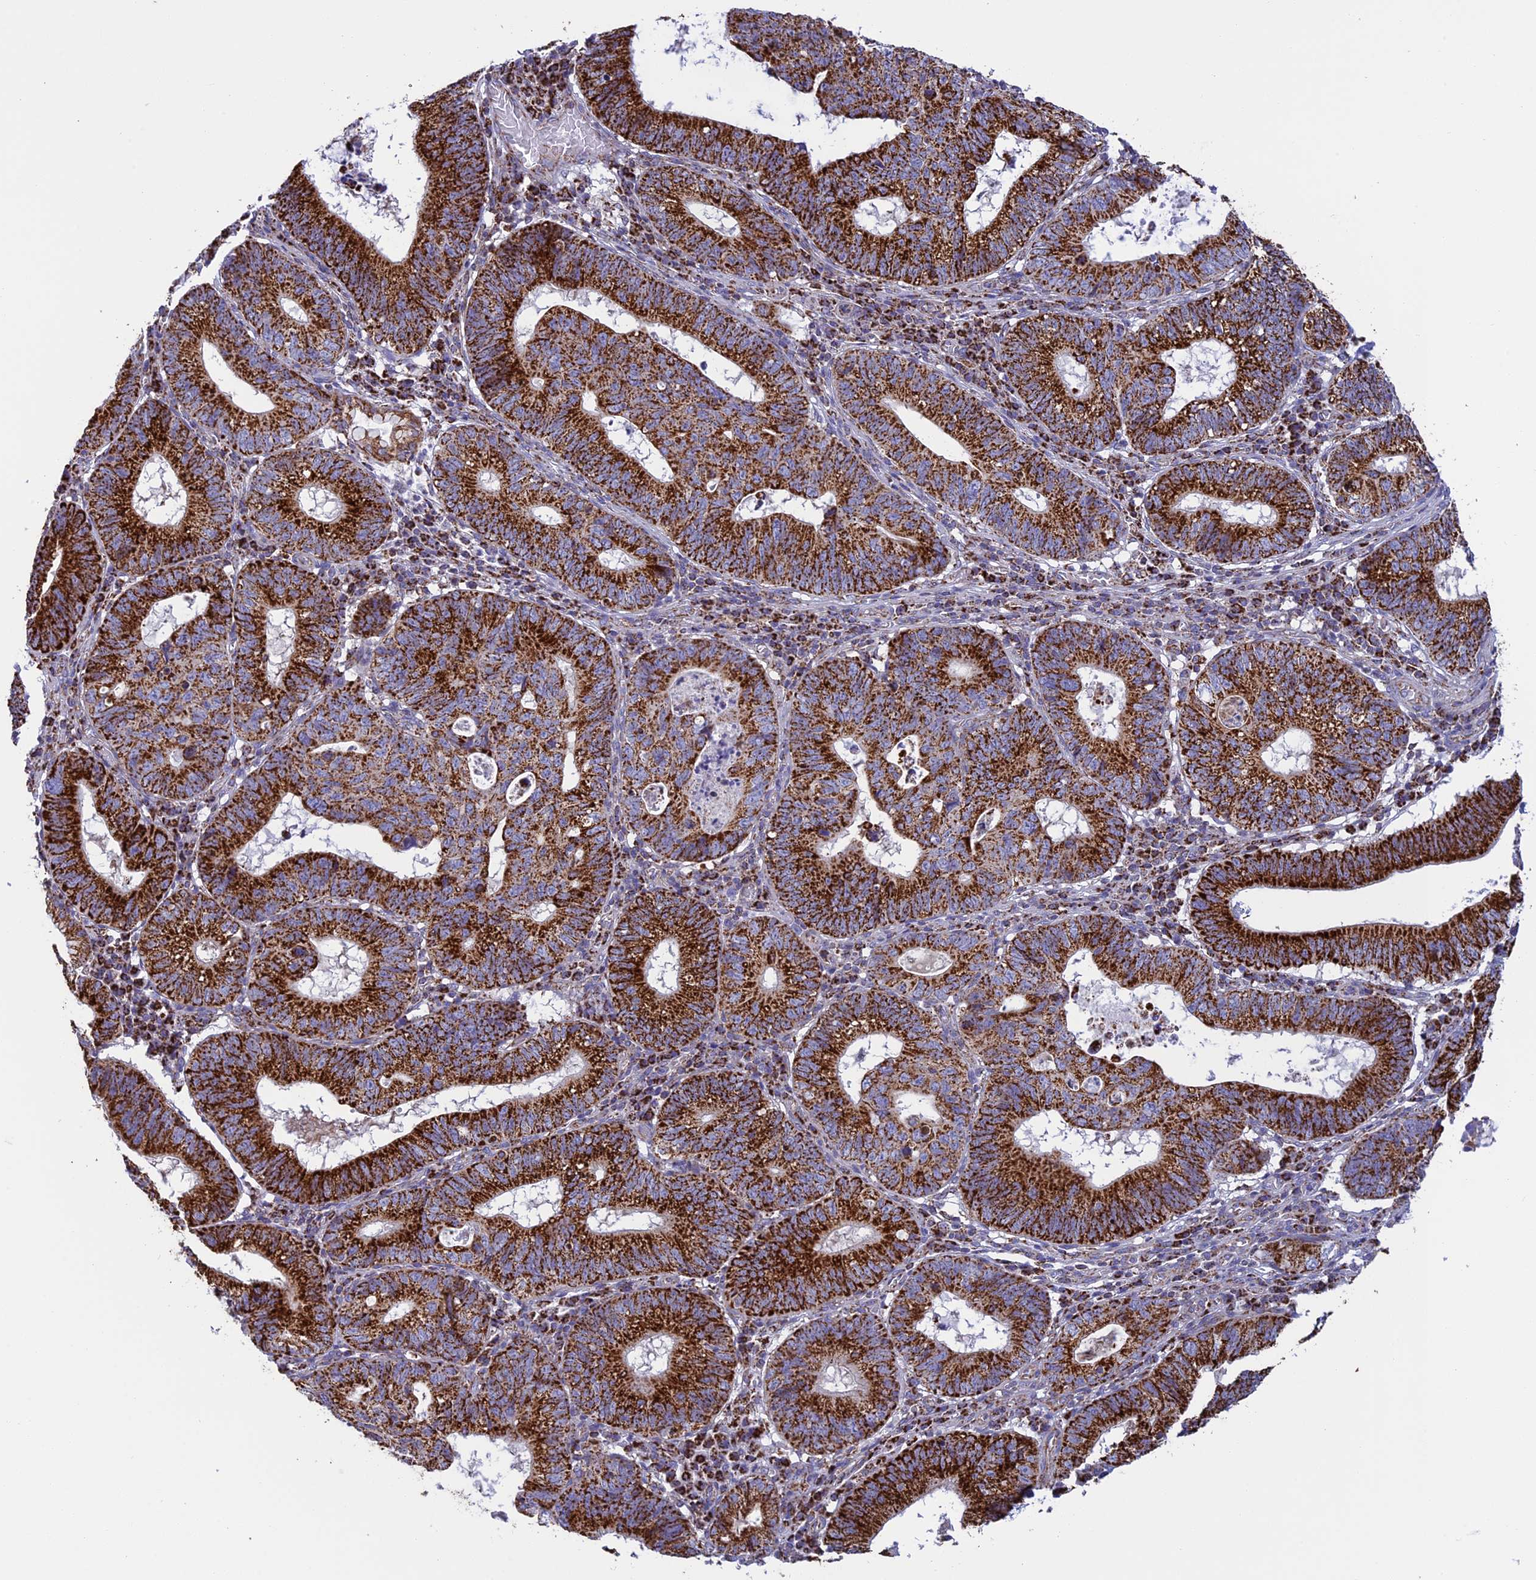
{"staining": {"intensity": "strong", "quantity": ">75%", "location": "cytoplasmic/membranous"}, "tissue": "stomach cancer", "cell_type": "Tumor cells", "image_type": "cancer", "snomed": [{"axis": "morphology", "description": "Adenocarcinoma, NOS"}, {"axis": "topography", "description": "Stomach"}], "caption": "DAB immunohistochemical staining of adenocarcinoma (stomach) reveals strong cytoplasmic/membranous protein positivity in approximately >75% of tumor cells.", "gene": "ISOC2", "patient": {"sex": "male", "age": 59}}